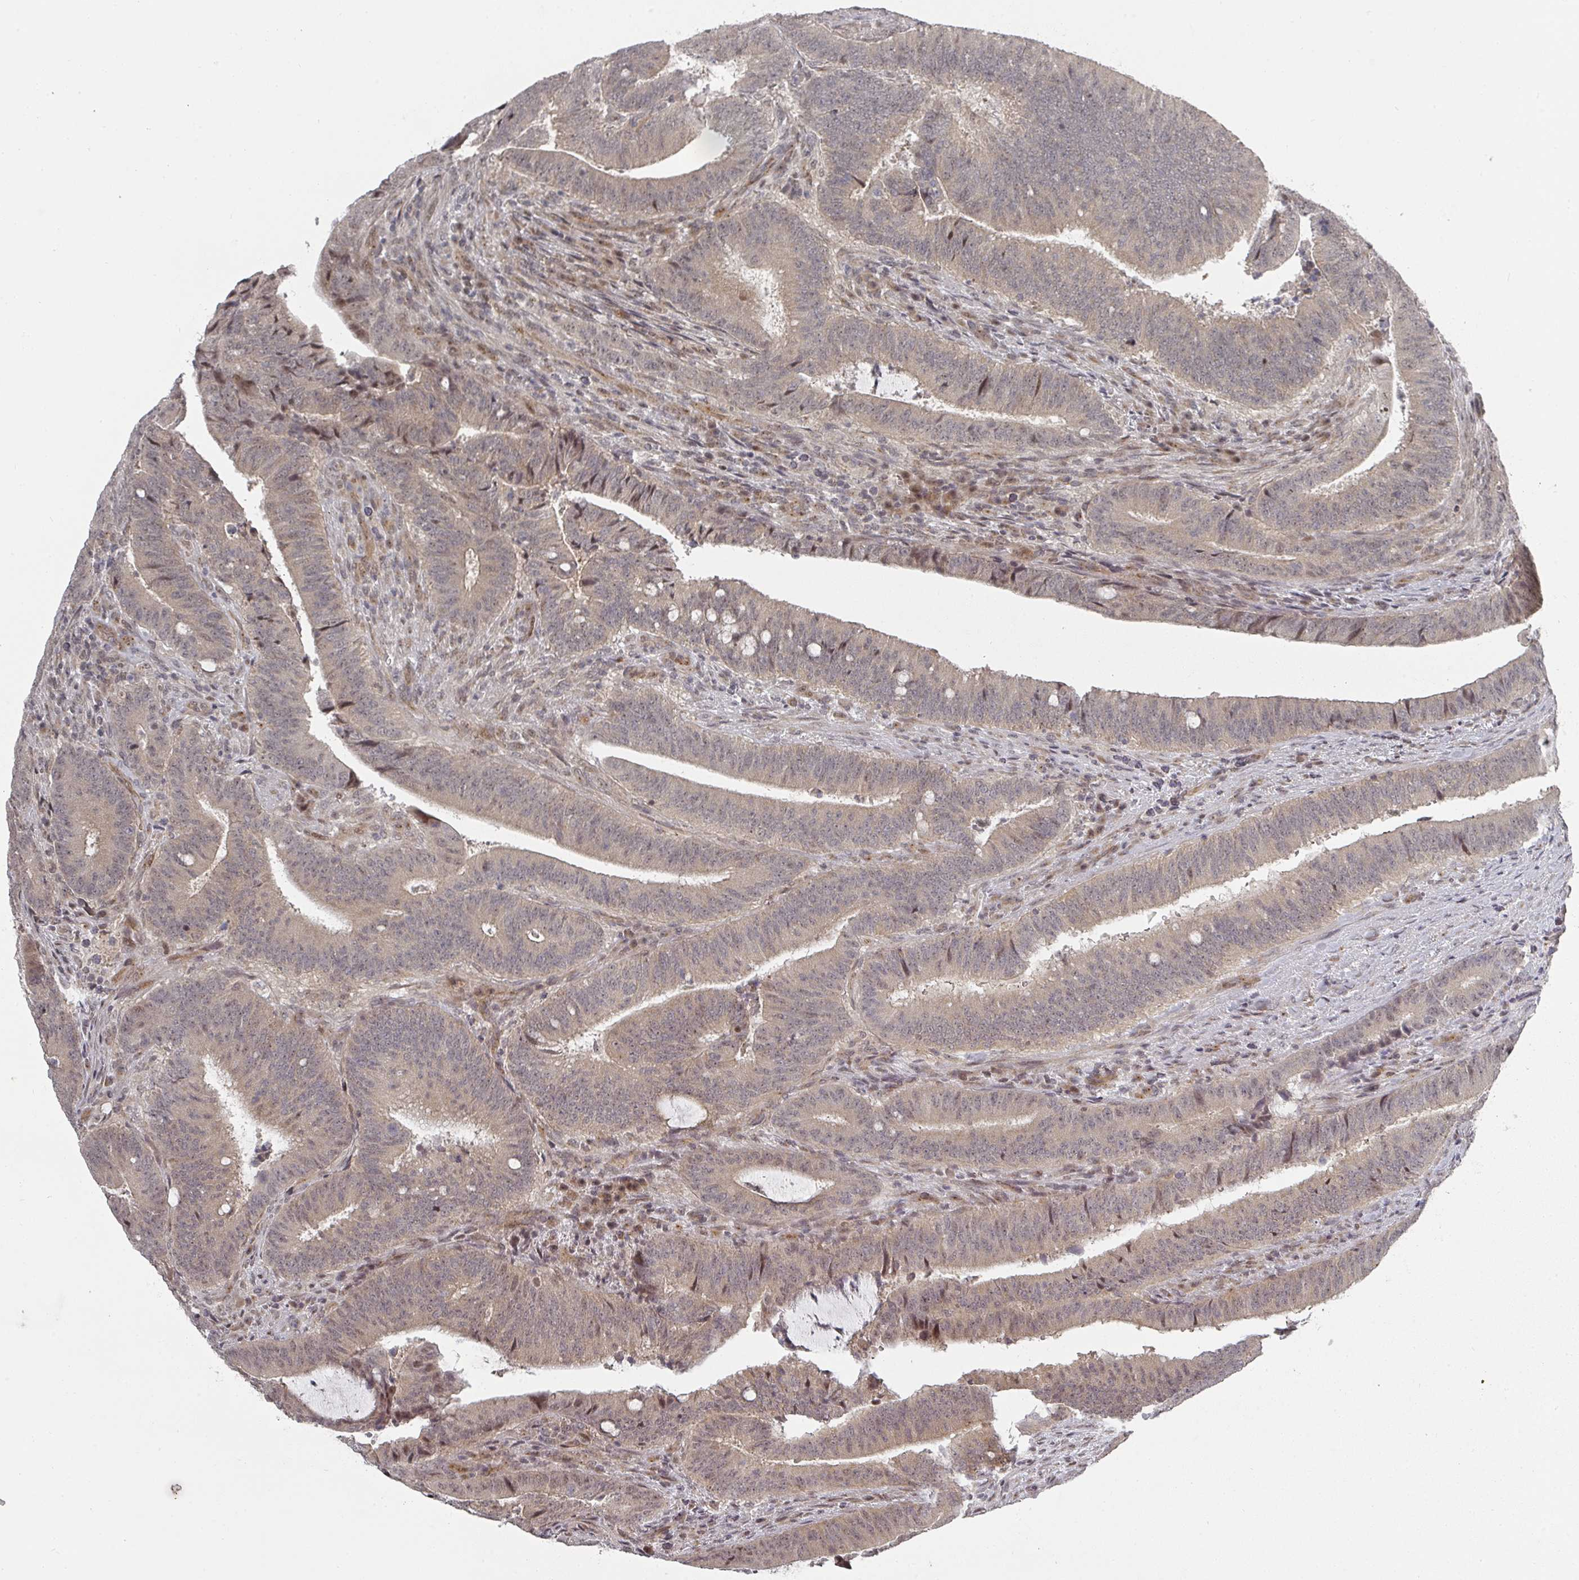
{"staining": {"intensity": "weak", "quantity": ">75%", "location": "cytoplasmic/membranous"}, "tissue": "colorectal cancer", "cell_type": "Tumor cells", "image_type": "cancer", "snomed": [{"axis": "morphology", "description": "Adenocarcinoma, NOS"}, {"axis": "topography", "description": "Colon"}], "caption": "Protein expression by IHC displays weak cytoplasmic/membranous staining in approximately >75% of tumor cells in colorectal cancer.", "gene": "KIF1C", "patient": {"sex": "female", "age": 43}}